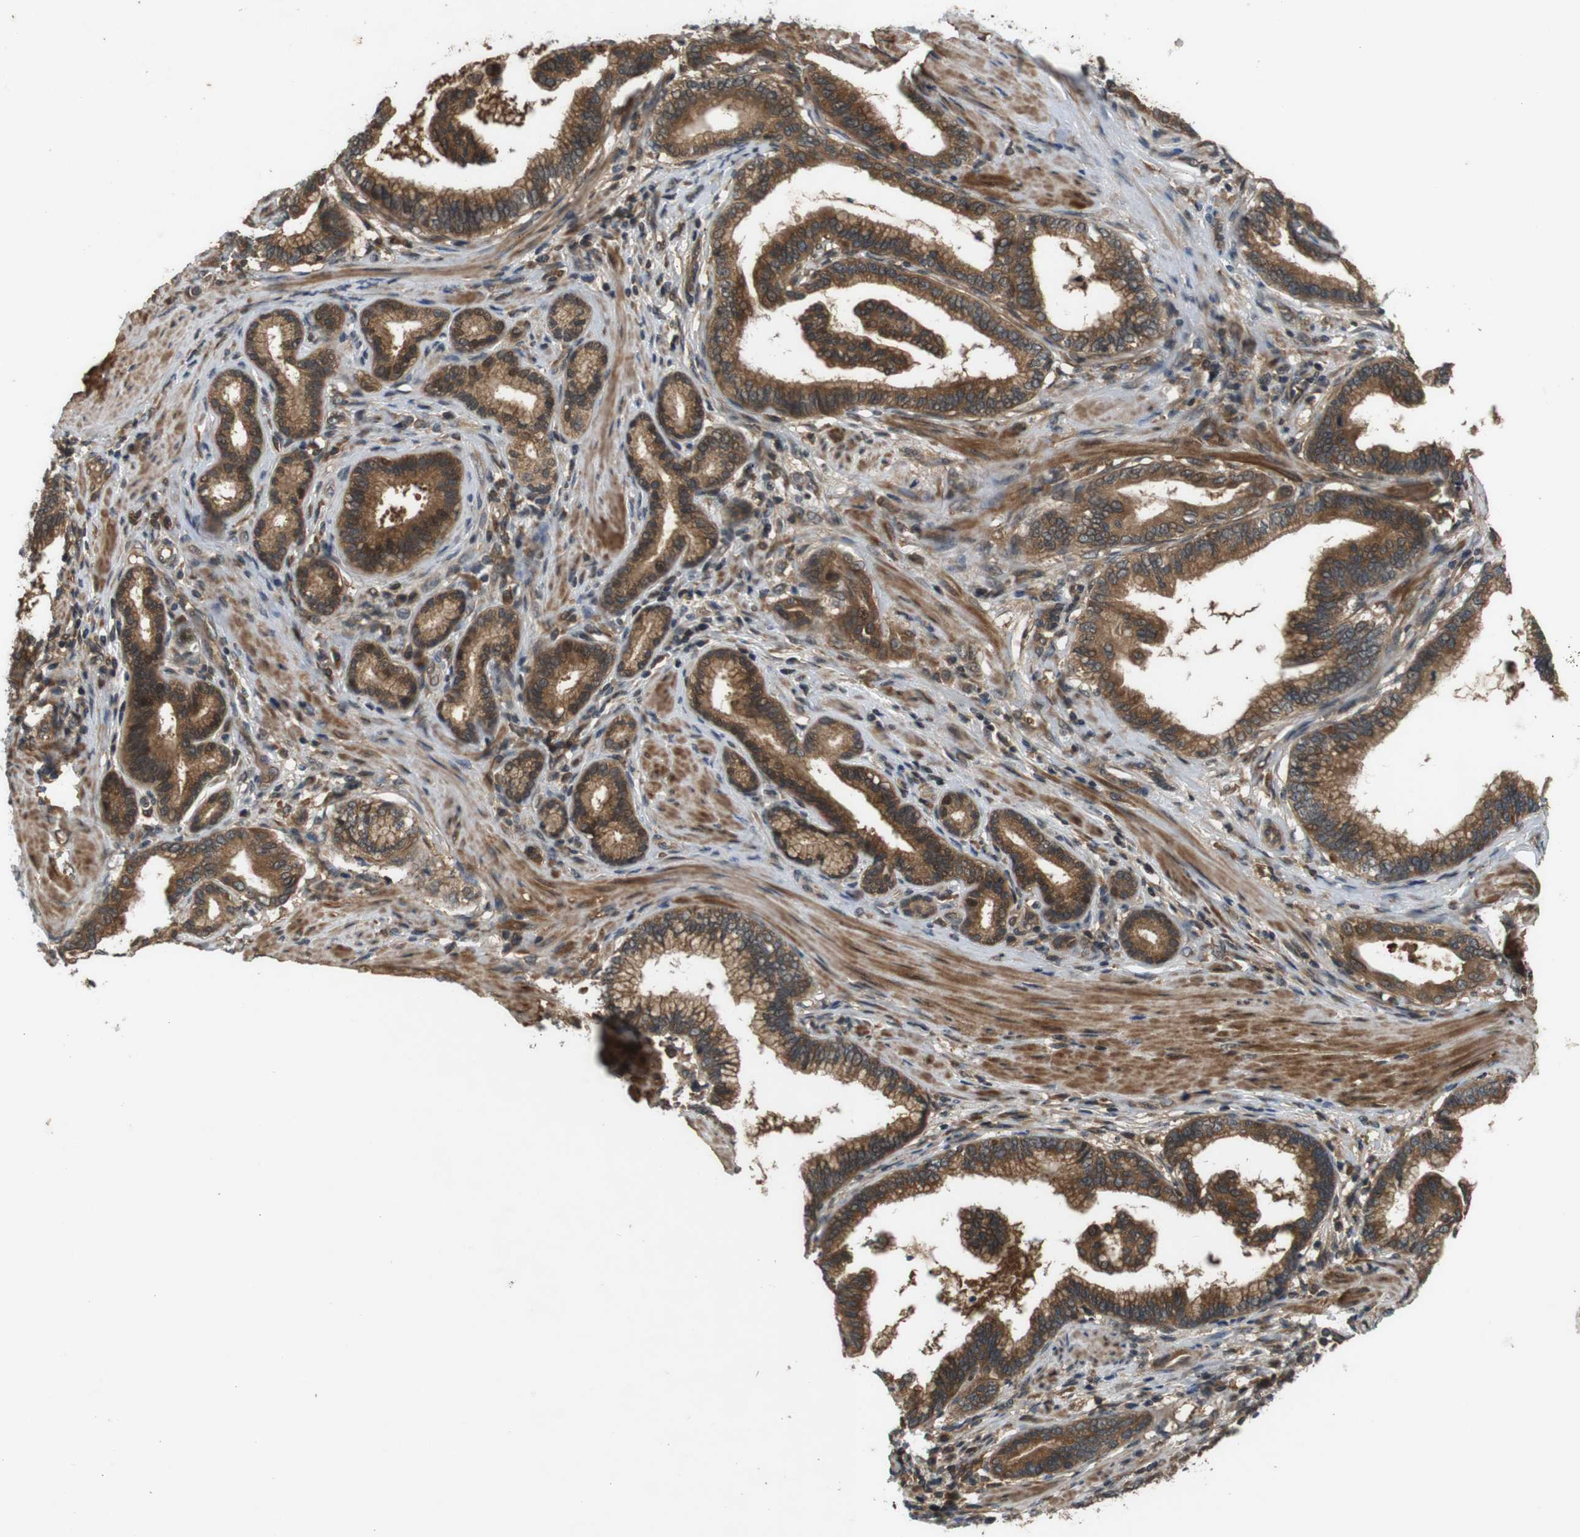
{"staining": {"intensity": "moderate", "quantity": ">75%", "location": "cytoplasmic/membranous"}, "tissue": "pancreatic cancer", "cell_type": "Tumor cells", "image_type": "cancer", "snomed": [{"axis": "morphology", "description": "Adenocarcinoma, NOS"}, {"axis": "topography", "description": "Pancreas"}], "caption": "Immunohistochemistry (IHC) of human pancreatic adenocarcinoma displays medium levels of moderate cytoplasmic/membranous positivity in about >75% of tumor cells.", "gene": "NFKBIE", "patient": {"sex": "female", "age": 64}}